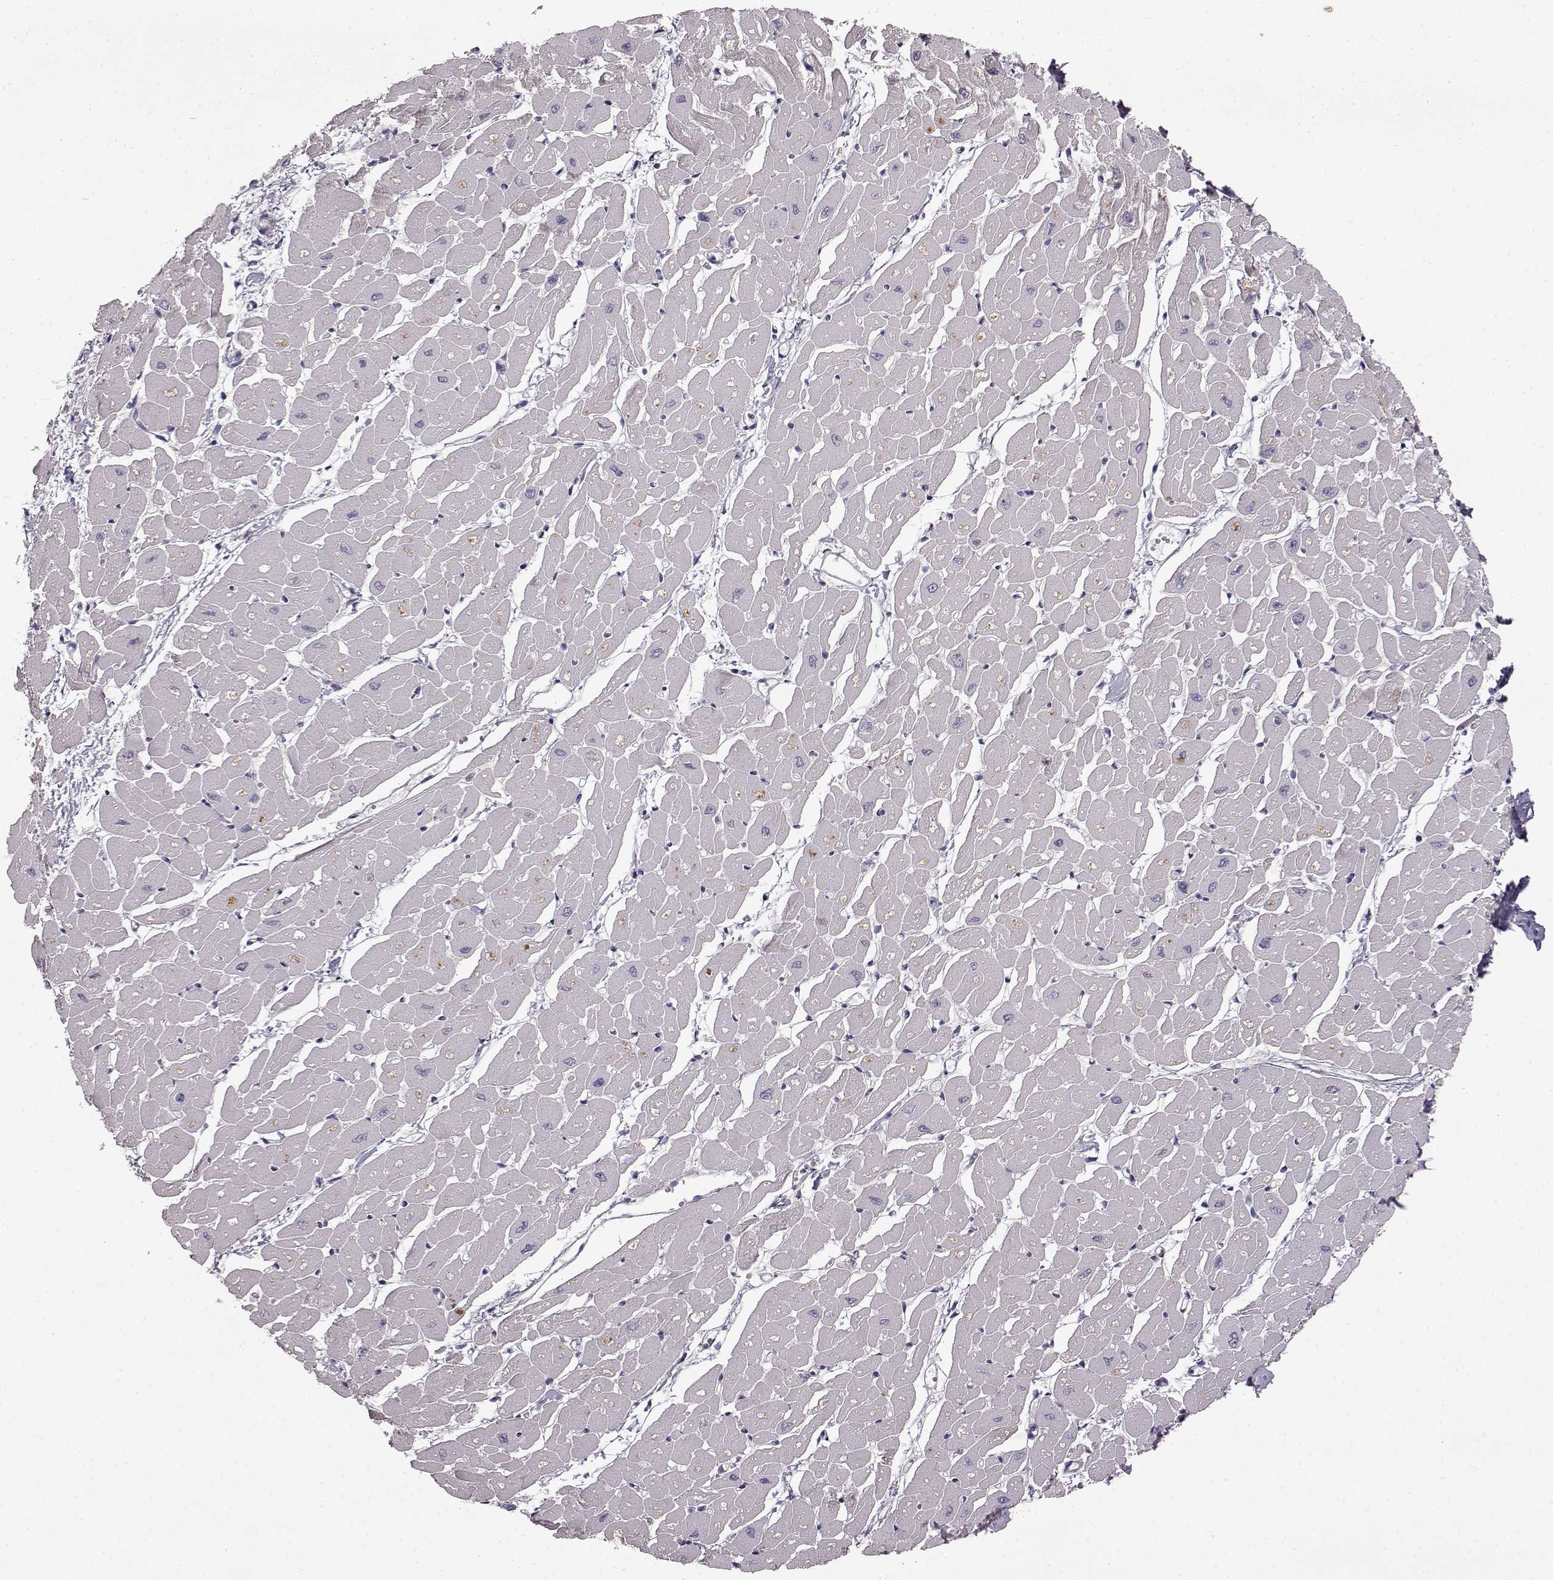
{"staining": {"intensity": "negative", "quantity": "none", "location": "none"}, "tissue": "heart muscle", "cell_type": "Cardiomyocytes", "image_type": "normal", "snomed": [{"axis": "morphology", "description": "Normal tissue, NOS"}, {"axis": "topography", "description": "Heart"}], "caption": "Image shows no protein positivity in cardiomyocytes of normal heart muscle. (Brightfield microscopy of DAB (3,3'-diaminobenzidine) immunohistochemistry at high magnification).", "gene": "SPAG17", "patient": {"sex": "male", "age": 57}}